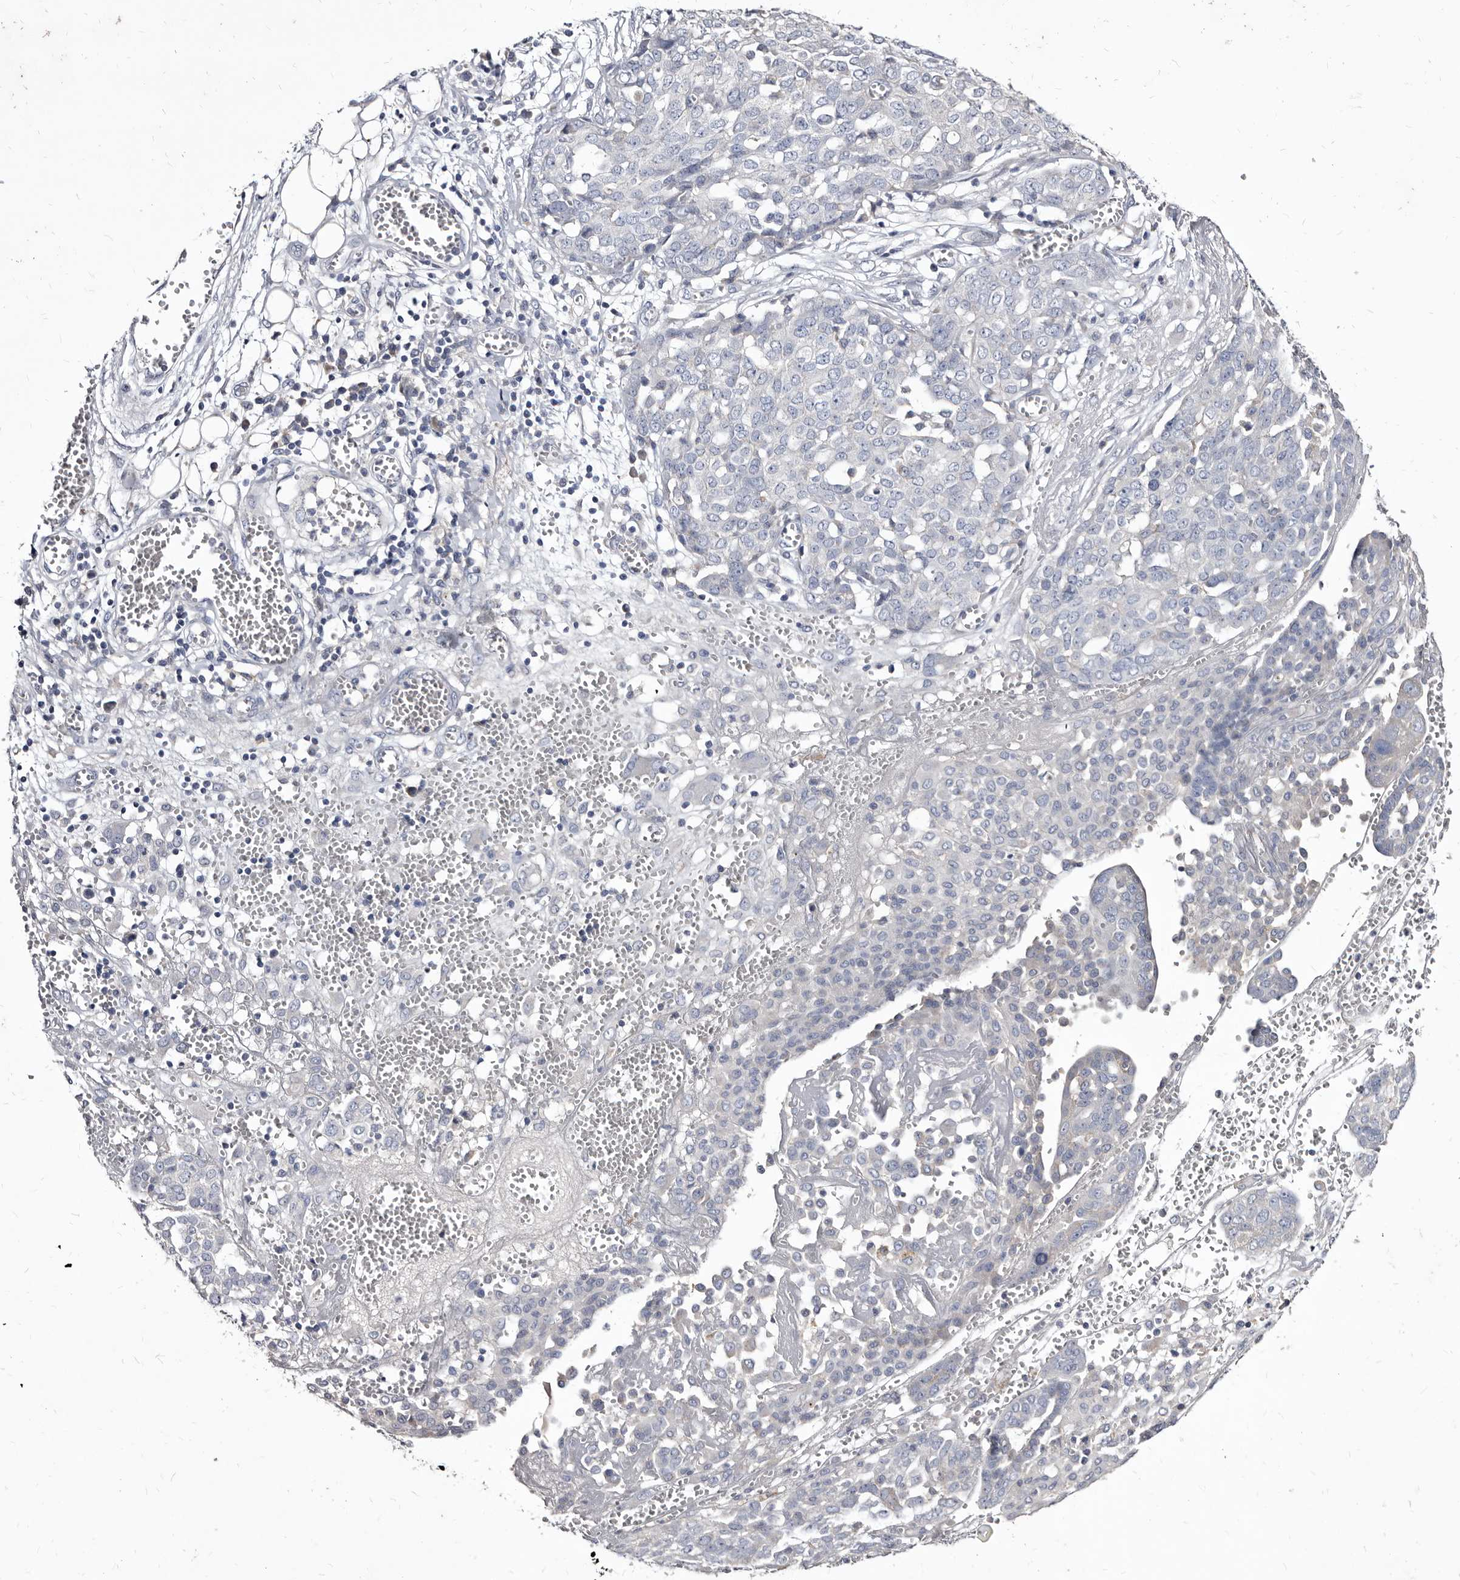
{"staining": {"intensity": "negative", "quantity": "none", "location": "none"}, "tissue": "ovarian cancer", "cell_type": "Tumor cells", "image_type": "cancer", "snomed": [{"axis": "morphology", "description": "Cystadenocarcinoma, serous, NOS"}, {"axis": "topography", "description": "Soft tissue"}, {"axis": "topography", "description": "Ovary"}], "caption": "Human serous cystadenocarcinoma (ovarian) stained for a protein using immunohistochemistry displays no positivity in tumor cells.", "gene": "SLC39A2", "patient": {"sex": "female", "age": 57}}